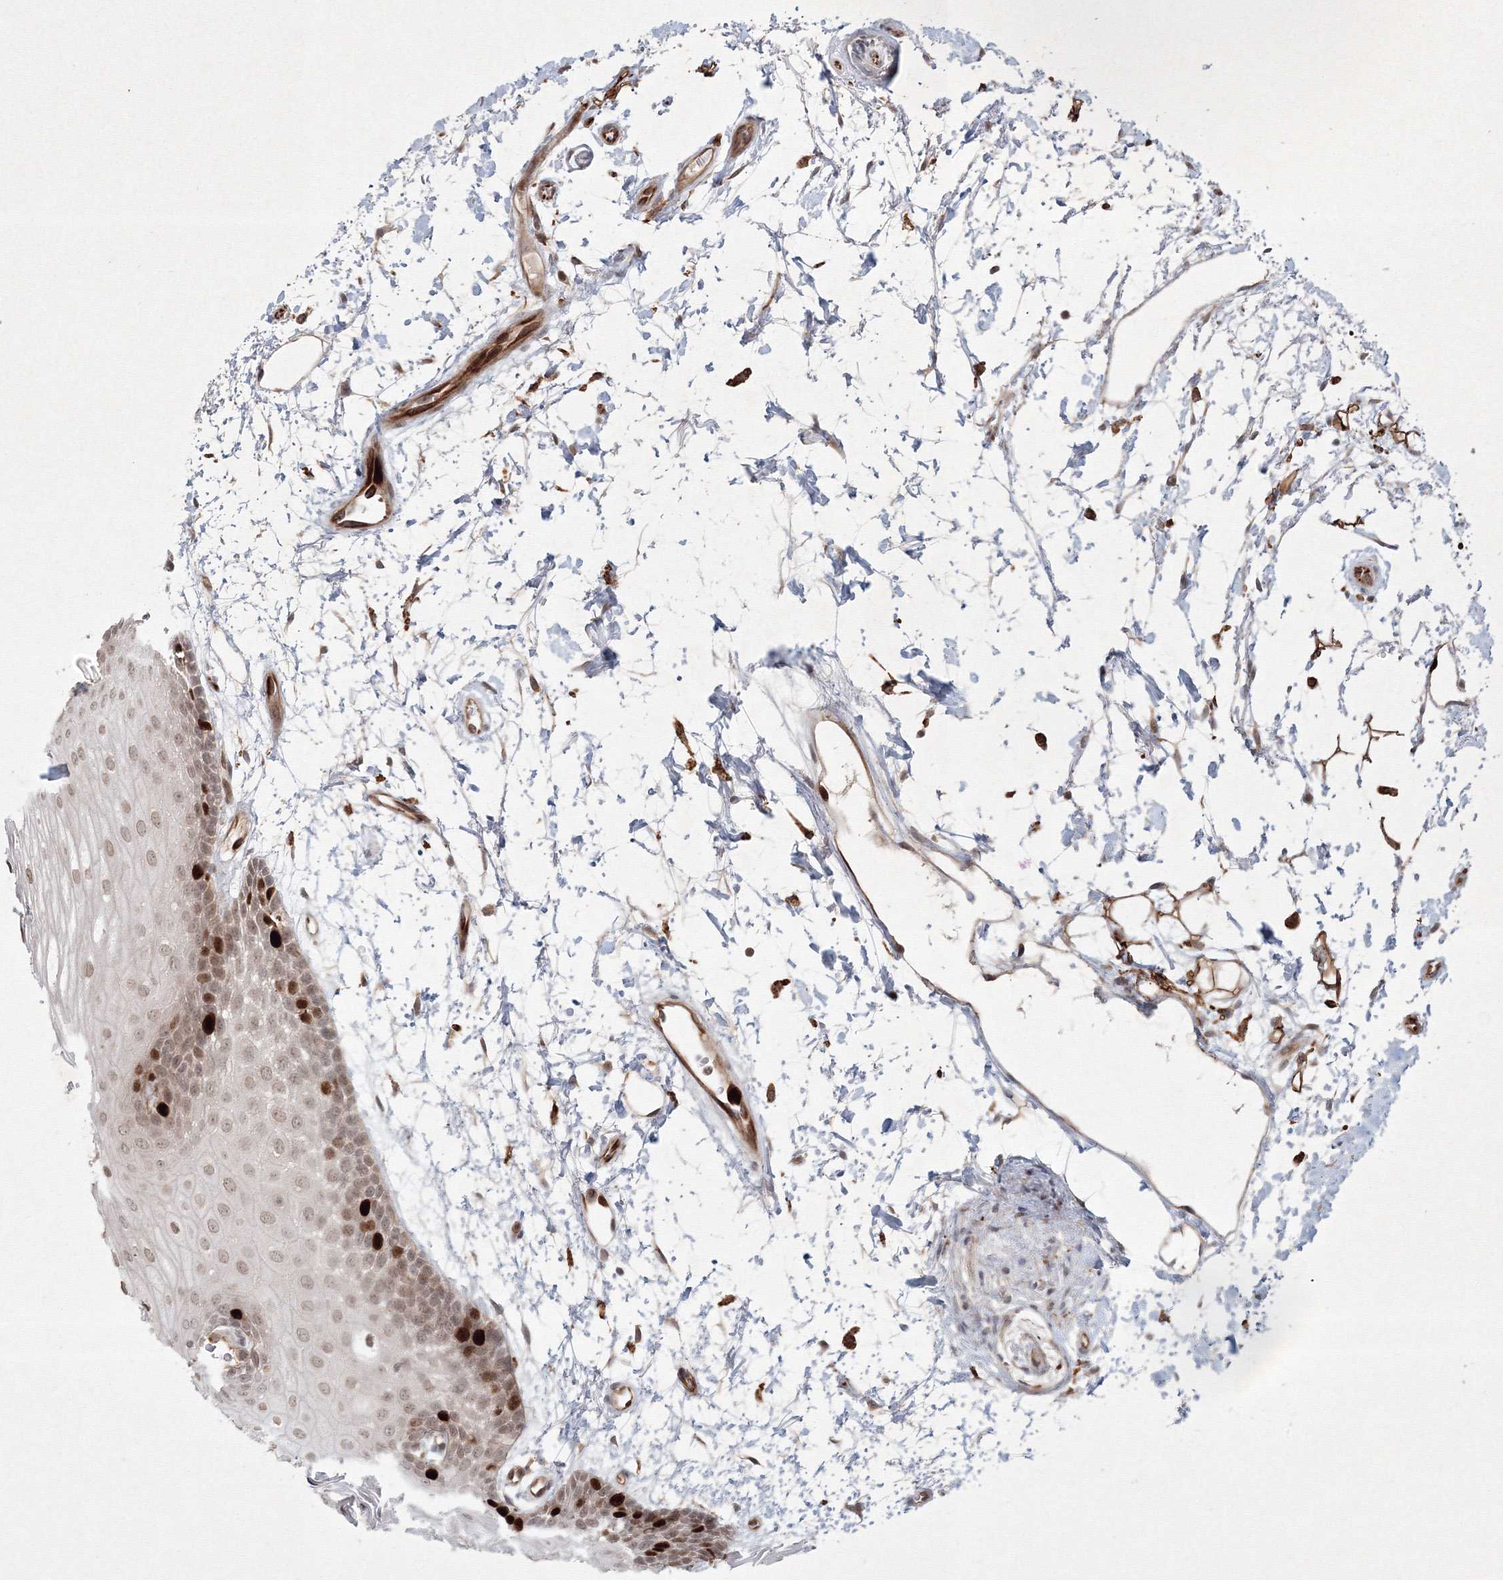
{"staining": {"intensity": "strong", "quantity": "<25%", "location": "nuclear"}, "tissue": "oral mucosa", "cell_type": "Squamous epithelial cells", "image_type": "normal", "snomed": [{"axis": "morphology", "description": "Normal tissue, NOS"}, {"axis": "topography", "description": "Skeletal muscle"}, {"axis": "topography", "description": "Oral tissue"}, {"axis": "topography", "description": "Peripheral nerve tissue"}], "caption": "Strong nuclear protein staining is present in about <25% of squamous epithelial cells in oral mucosa. (brown staining indicates protein expression, while blue staining denotes nuclei).", "gene": "KIF20A", "patient": {"sex": "female", "age": 84}}